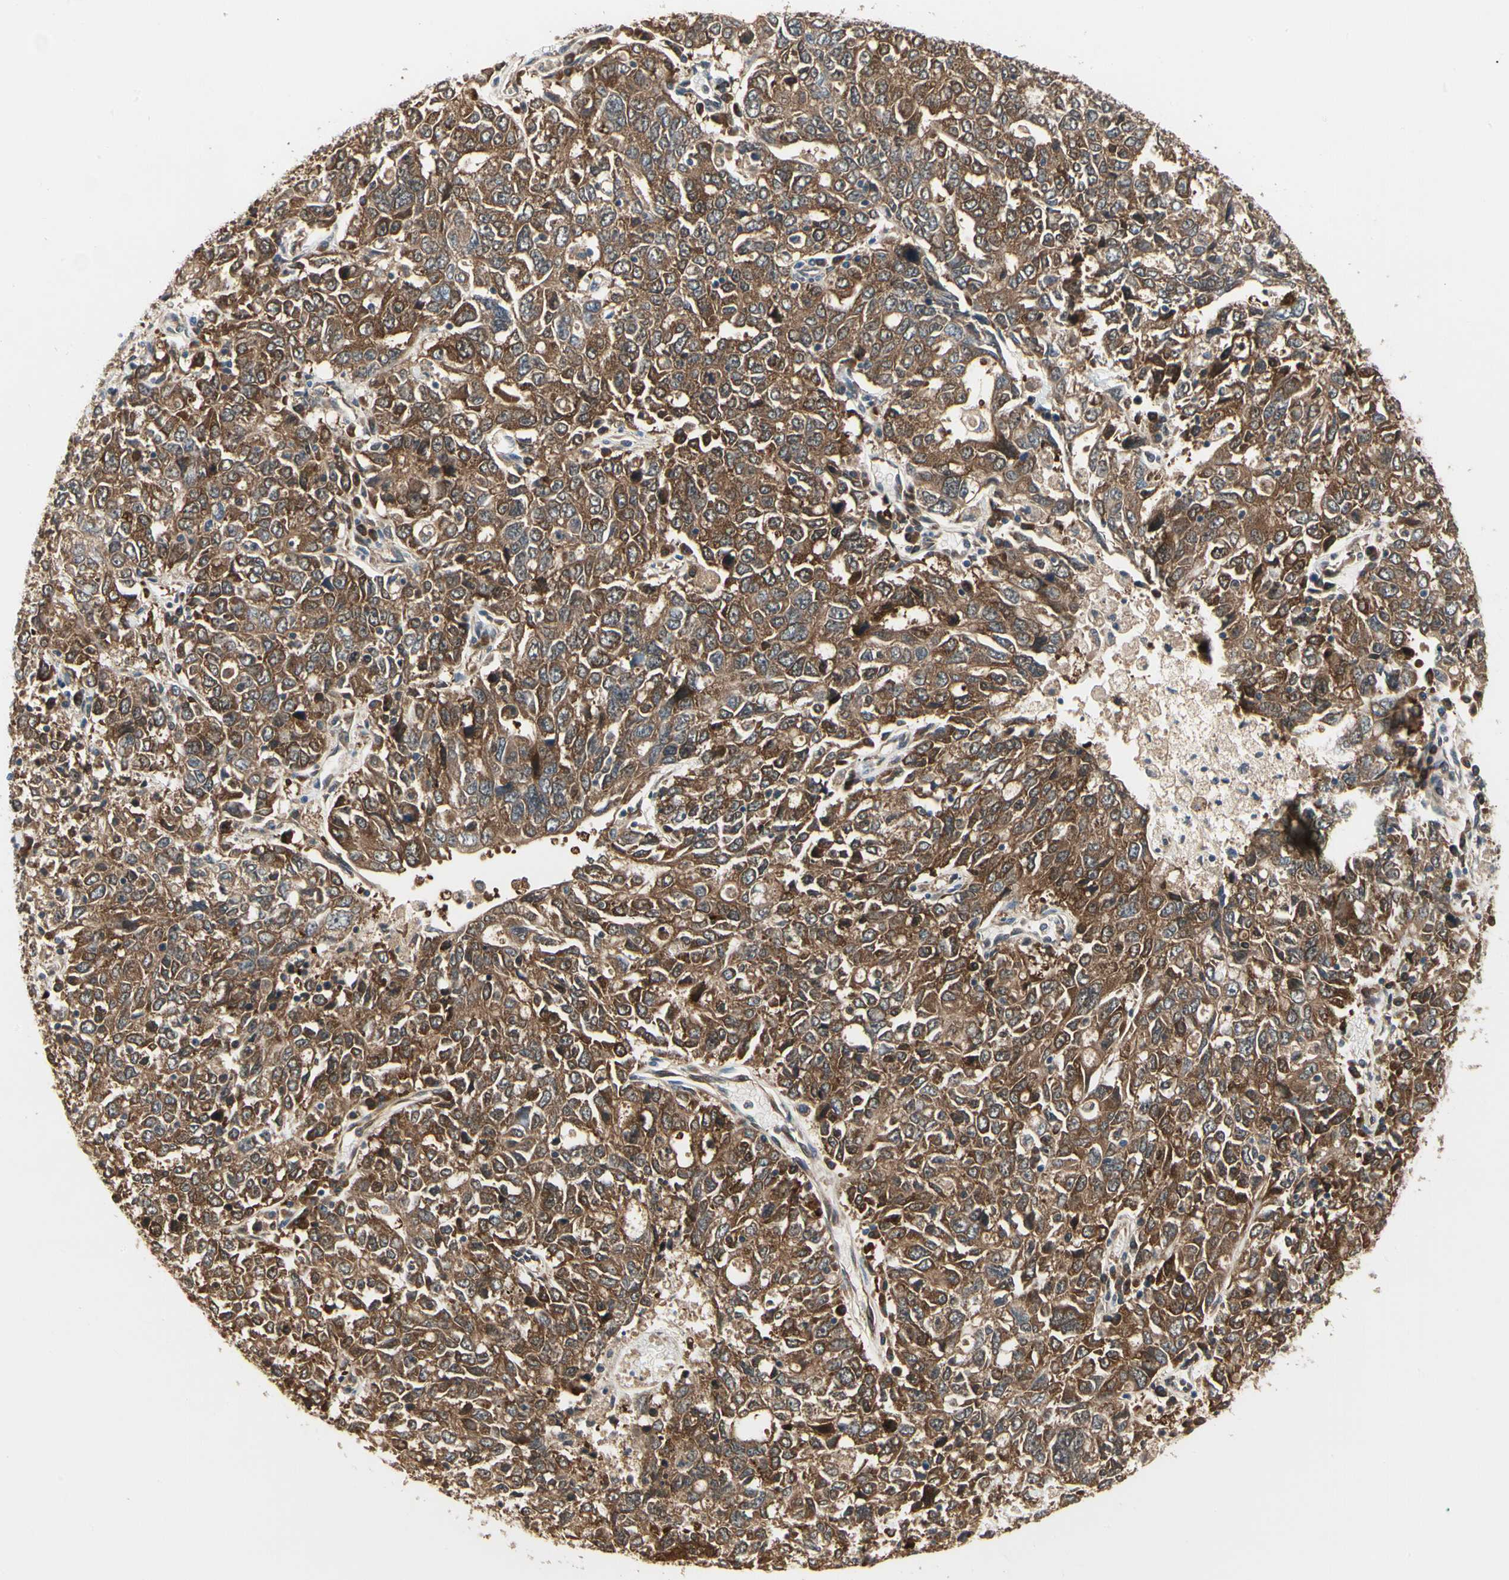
{"staining": {"intensity": "strong", "quantity": ">75%", "location": "cytoplasmic/membranous"}, "tissue": "ovarian cancer", "cell_type": "Tumor cells", "image_type": "cancer", "snomed": [{"axis": "morphology", "description": "Carcinoma, endometroid"}, {"axis": "topography", "description": "Ovary"}], "caption": "Tumor cells demonstrate high levels of strong cytoplasmic/membranous positivity in approximately >75% of cells in human ovarian cancer. The staining was performed using DAB (3,3'-diaminobenzidine), with brown indicating positive protein expression. Nuclei are stained blue with hematoxylin.", "gene": "NME1-NME2", "patient": {"sex": "female", "age": 62}}